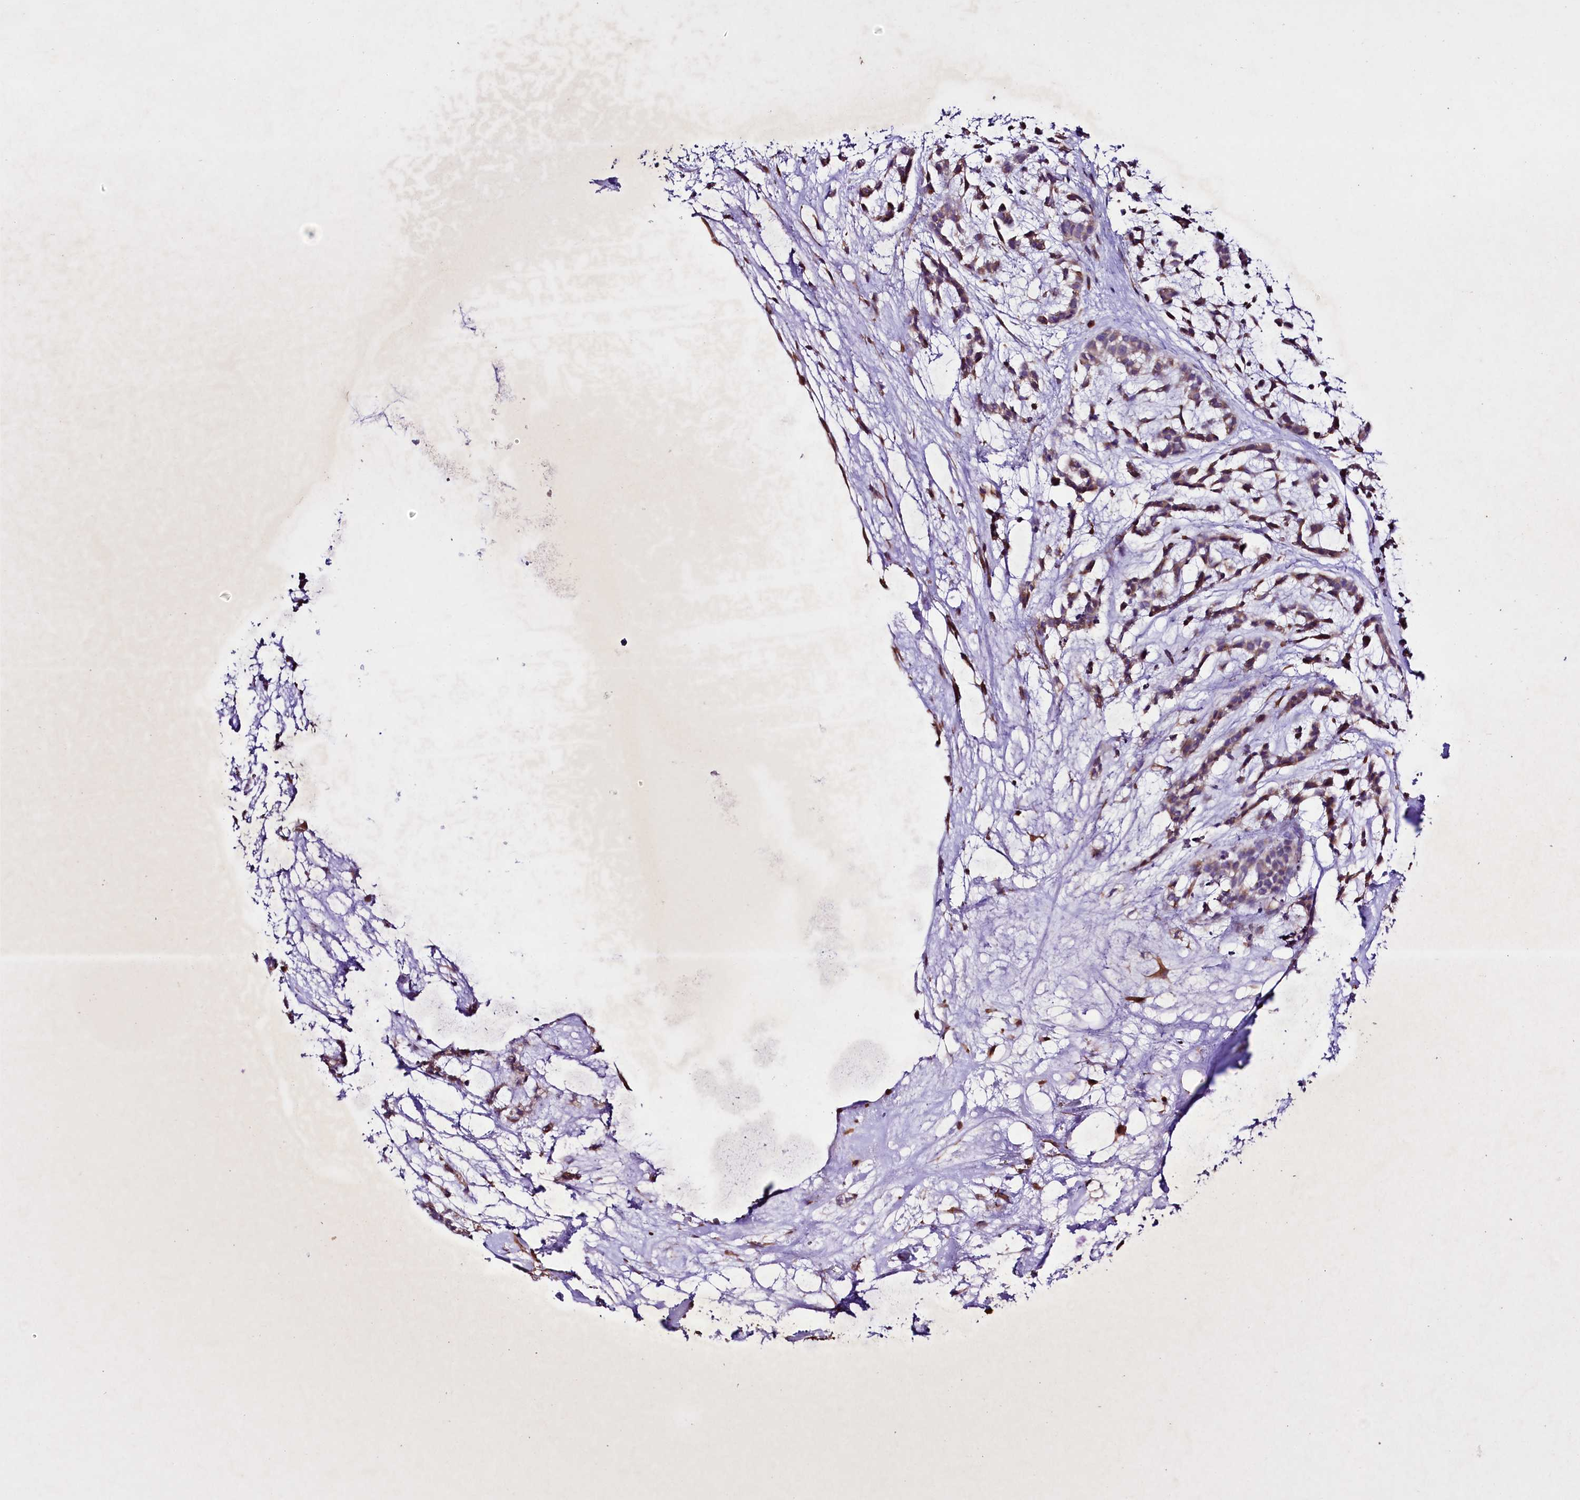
{"staining": {"intensity": "weak", "quantity": "<25%", "location": "cytoplasmic/membranous"}, "tissue": "head and neck cancer", "cell_type": "Tumor cells", "image_type": "cancer", "snomed": [{"axis": "morphology", "description": "Adenocarcinoma, NOS"}, {"axis": "morphology", "description": "Adenoma, NOS"}, {"axis": "topography", "description": "Head-Neck"}], "caption": "Human head and neck cancer stained for a protein using IHC shows no staining in tumor cells.", "gene": "SLC7A1", "patient": {"sex": "female", "age": 55}}